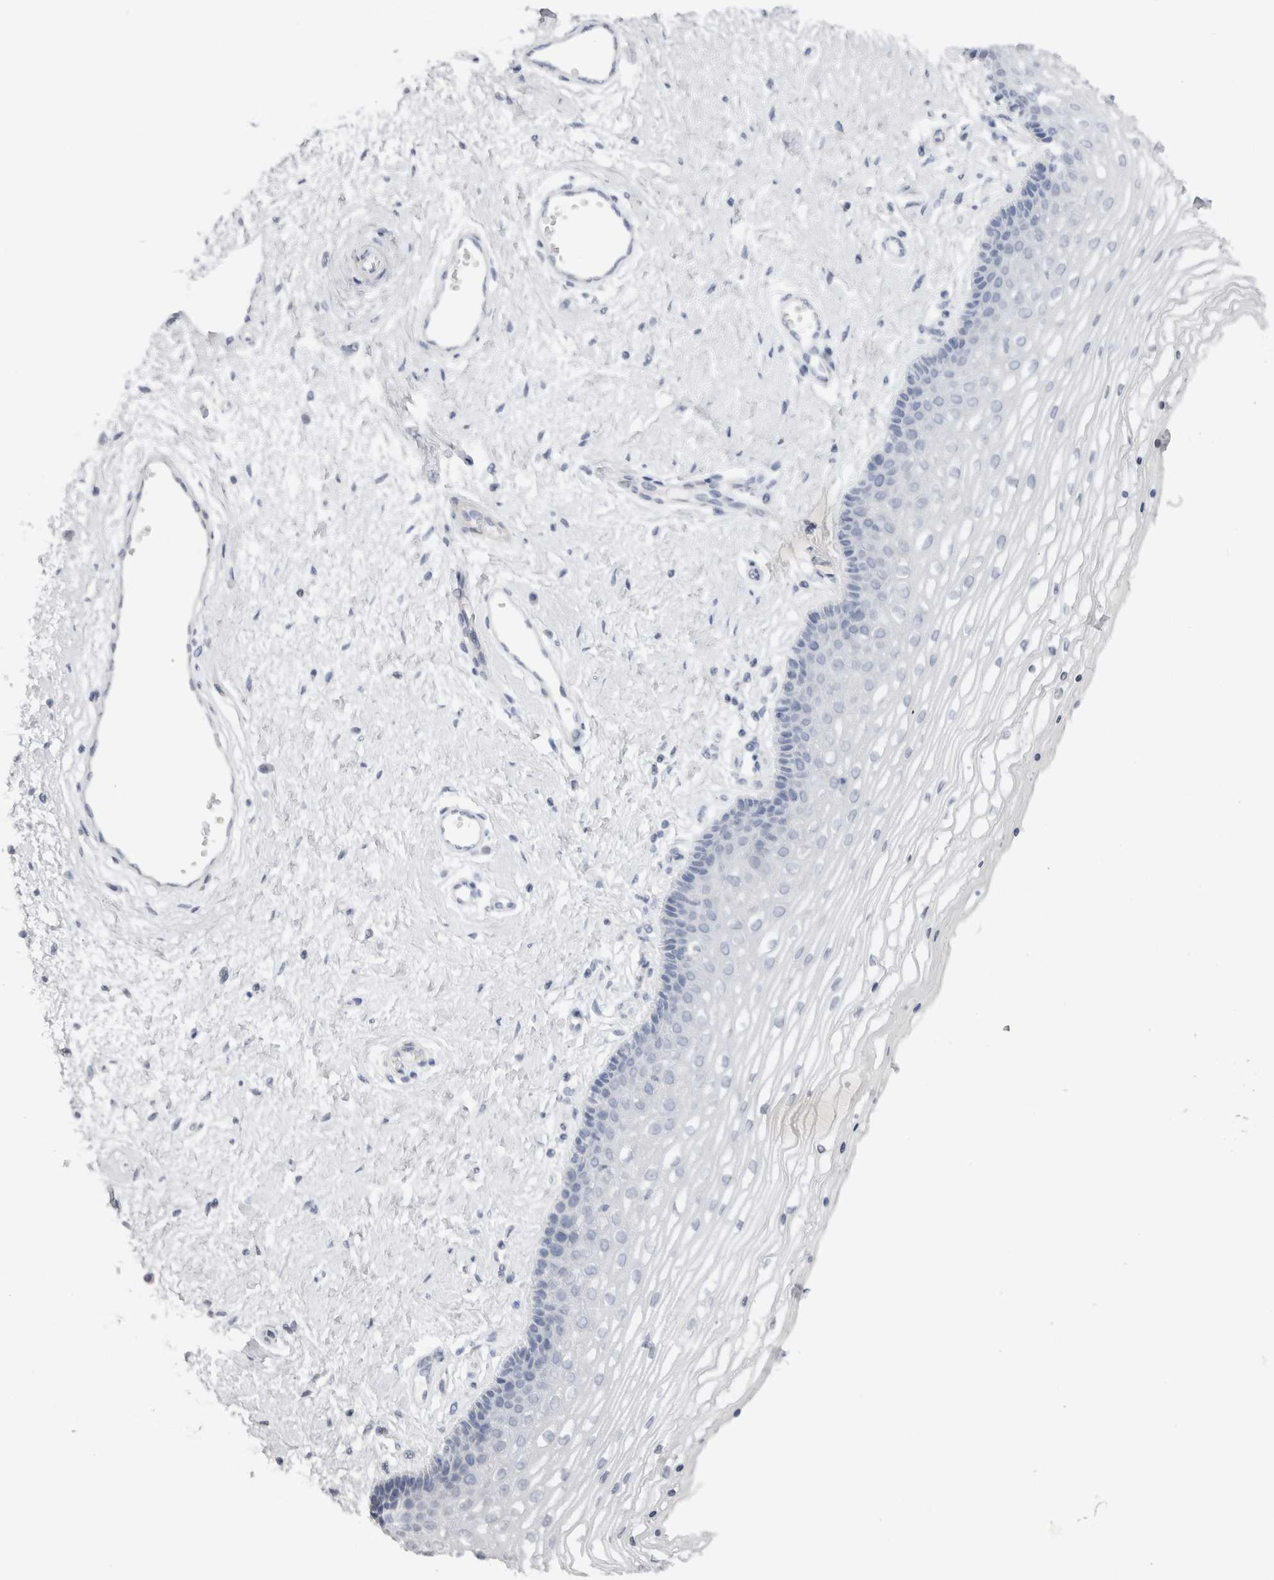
{"staining": {"intensity": "negative", "quantity": "none", "location": "none"}, "tissue": "vagina", "cell_type": "Squamous epithelial cells", "image_type": "normal", "snomed": [{"axis": "morphology", "description": "Normal tissue, NOS"}, {"axis": "topography", "description": "Vagina"}], "caption": "Immunohistochemistry image of unremarkable vagina: human vagina stained with DAB shows no significant protein staining in squamous epithelial cells.", "gene": "C9orf50", "patient": {"sex": "female", "age": 46}}